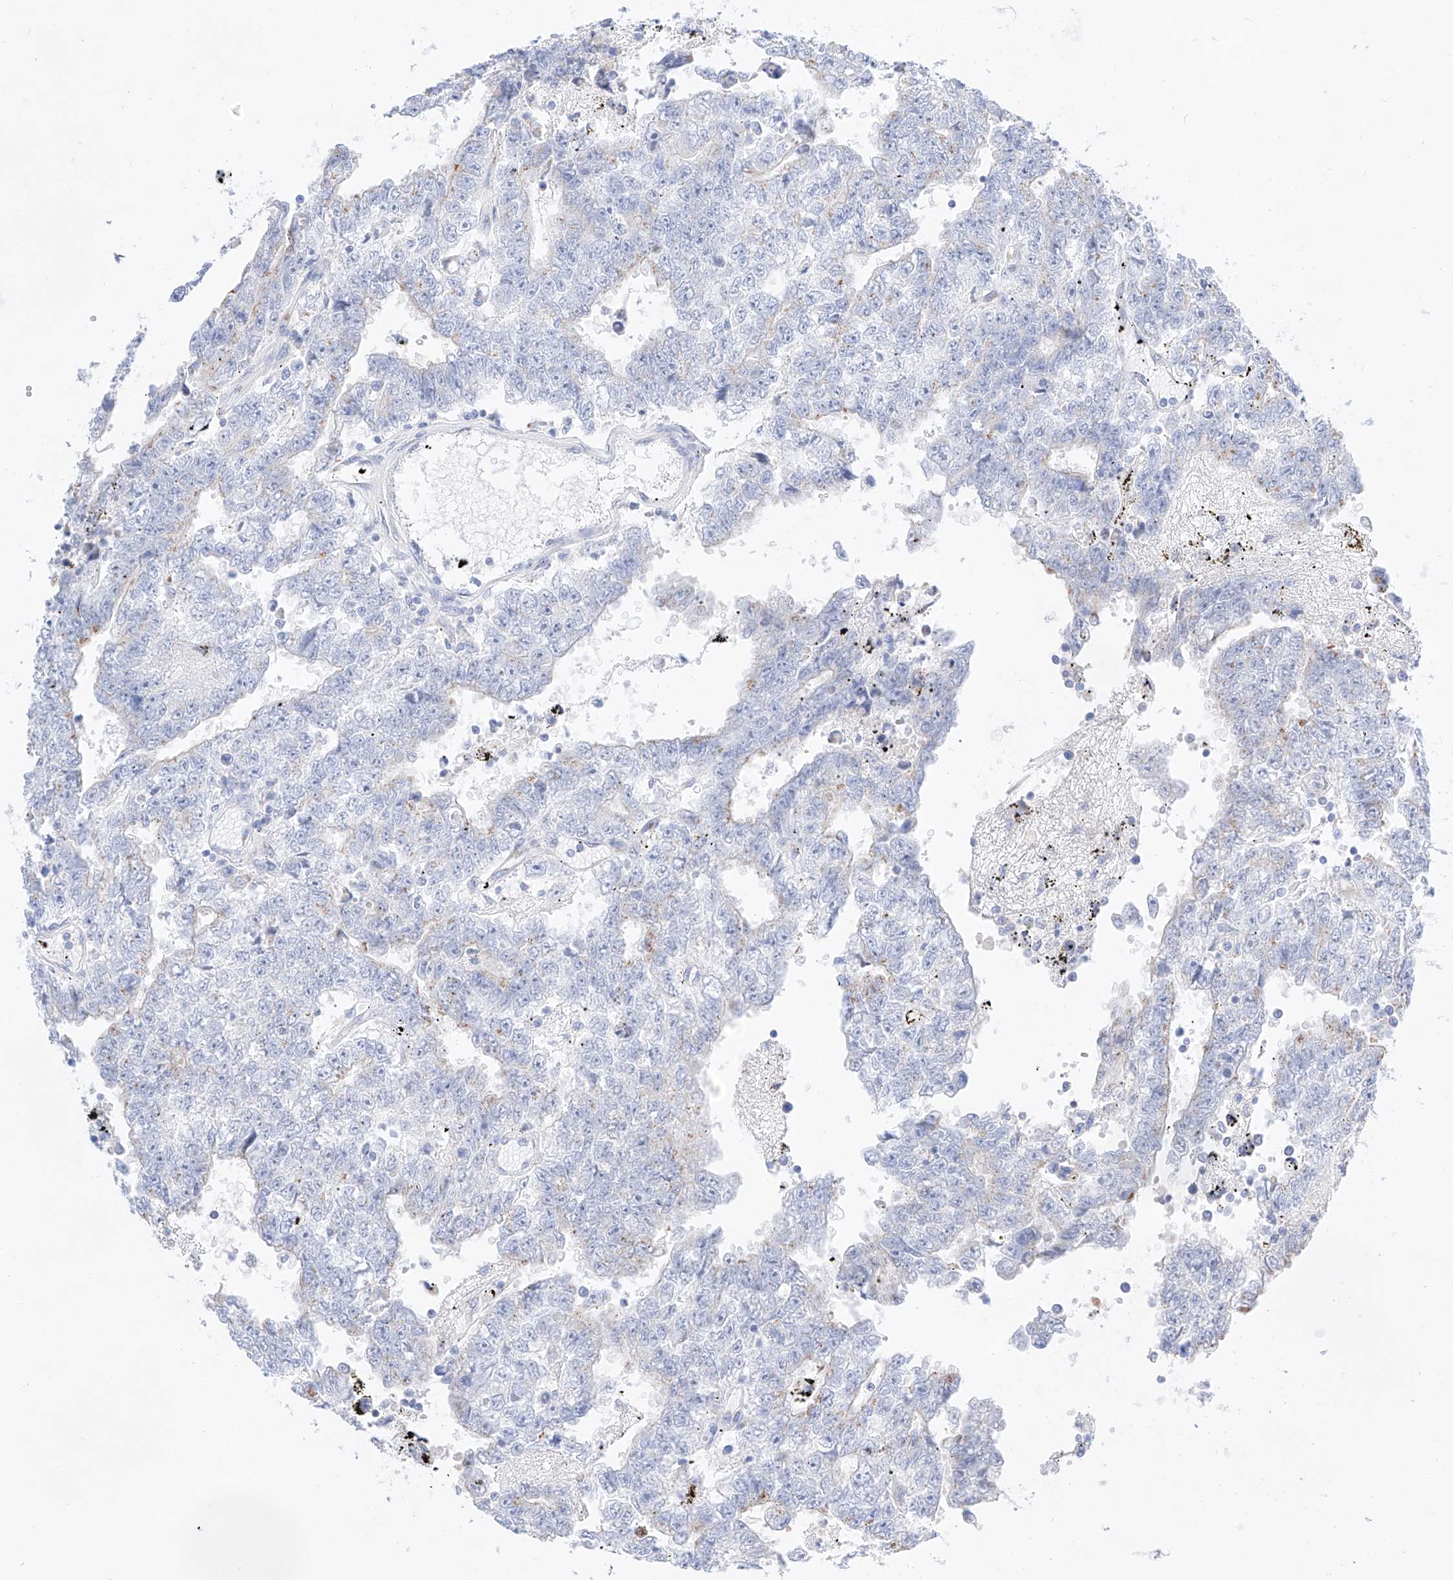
{"staining": {"intensity": "negative", "quantity": "none", "location": "none"}, "tissue": "testis cancer", "cell_type": "Tumor cells", "image_type": "cancer", "snomed": [{"axis": "morphology", "description": "Carcinoma, Embryonal, NOS"}, {"axis": "topography", "description": "Testis"}], "caption": "An immunohistochemistry photomicrograph of testis embryonal carcinoma is shown. There is no staining in tumor cells of testis embryonal carcinoma. (Immunohistochemistry (ihc), brightfield microscopy, high magnification).", "gene": "NT5C3B", "patient": {"sex": "male", "age": 25}}